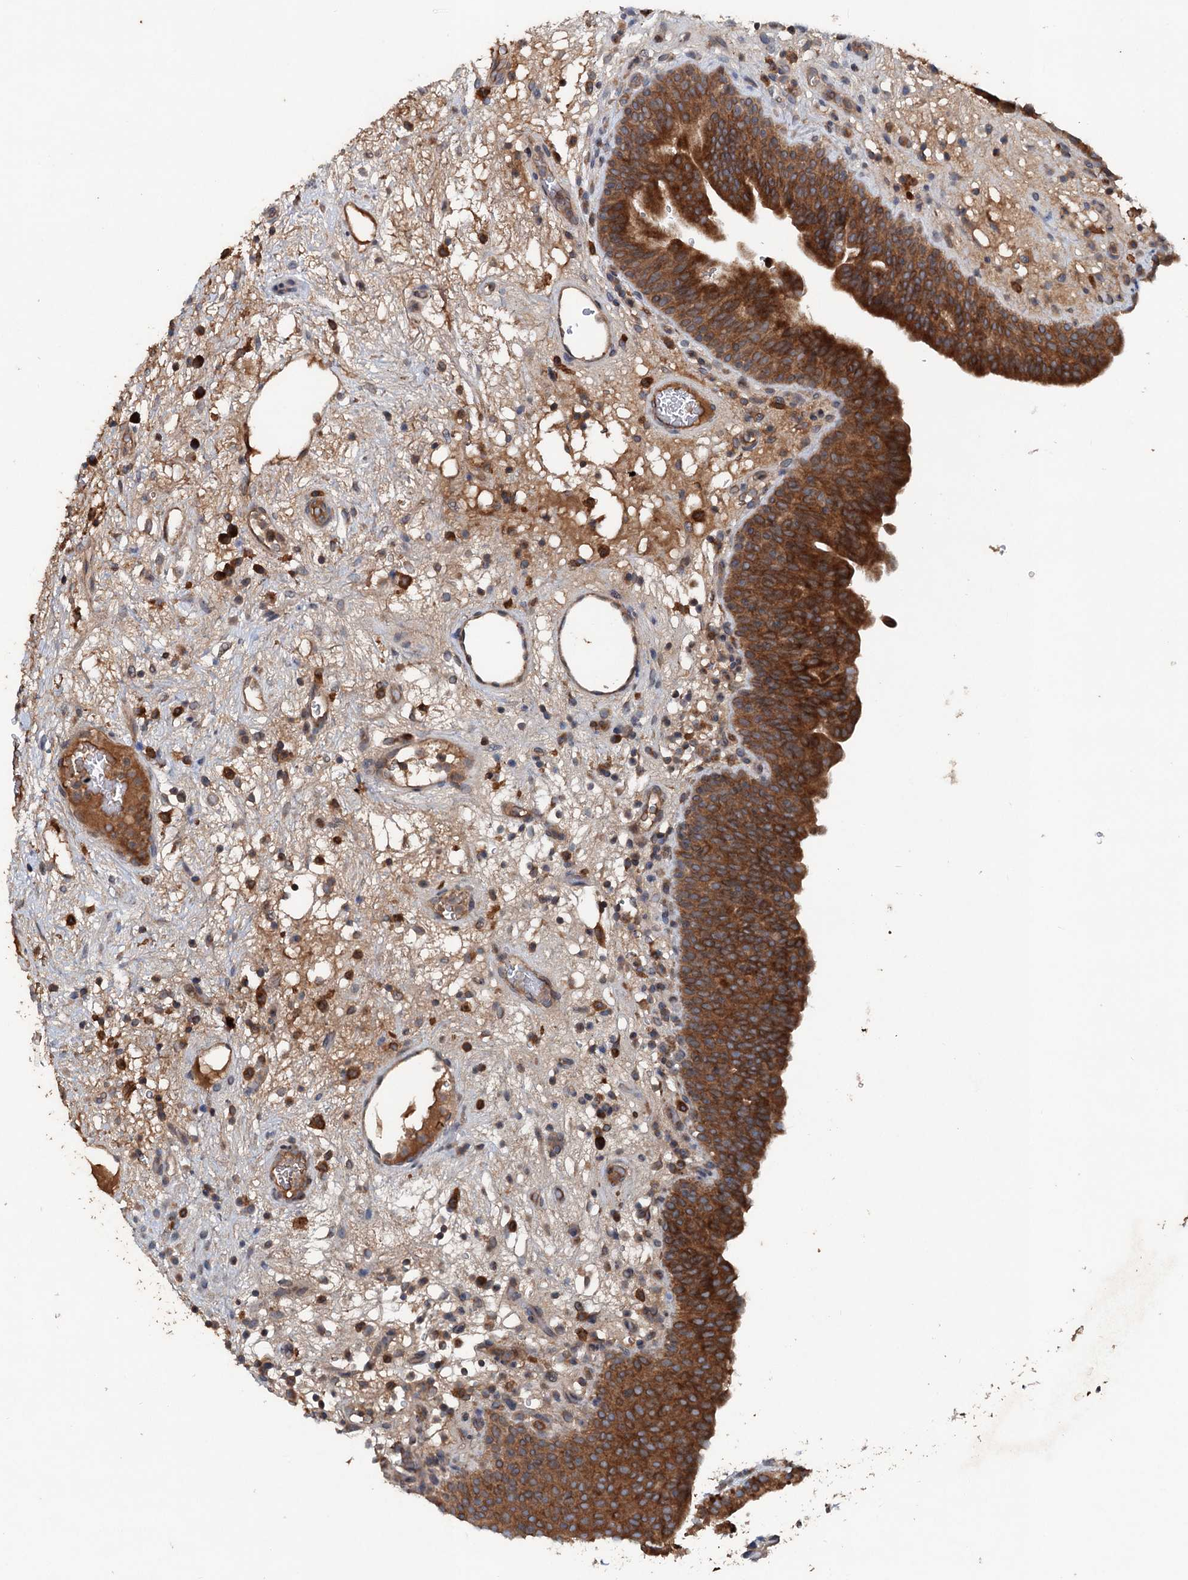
{"staining": {"intensity": "strong", "quantity": ">75%", "location": "cytoplasmic/membranous"}, "tissue": "urinary bladder", "cell_type": "Urothelial cells", "image_type": "normal", "snomed": [{"axis": "morphology", "description": "Normal tissue, NOS"}, {"axis": "topography", "description": "Urinary bladder"}], "caption": "Immunohistochemical staining of benign human urinary bladder displays high levels of strong cytoplasmic/membranous positivity in about >75% of urothelial cells. (DAB IHC, brown staining for protein, blue staining for nuclei).", "gene": "TAPBPL", "patient": {"sex": "male", "age": 71}}